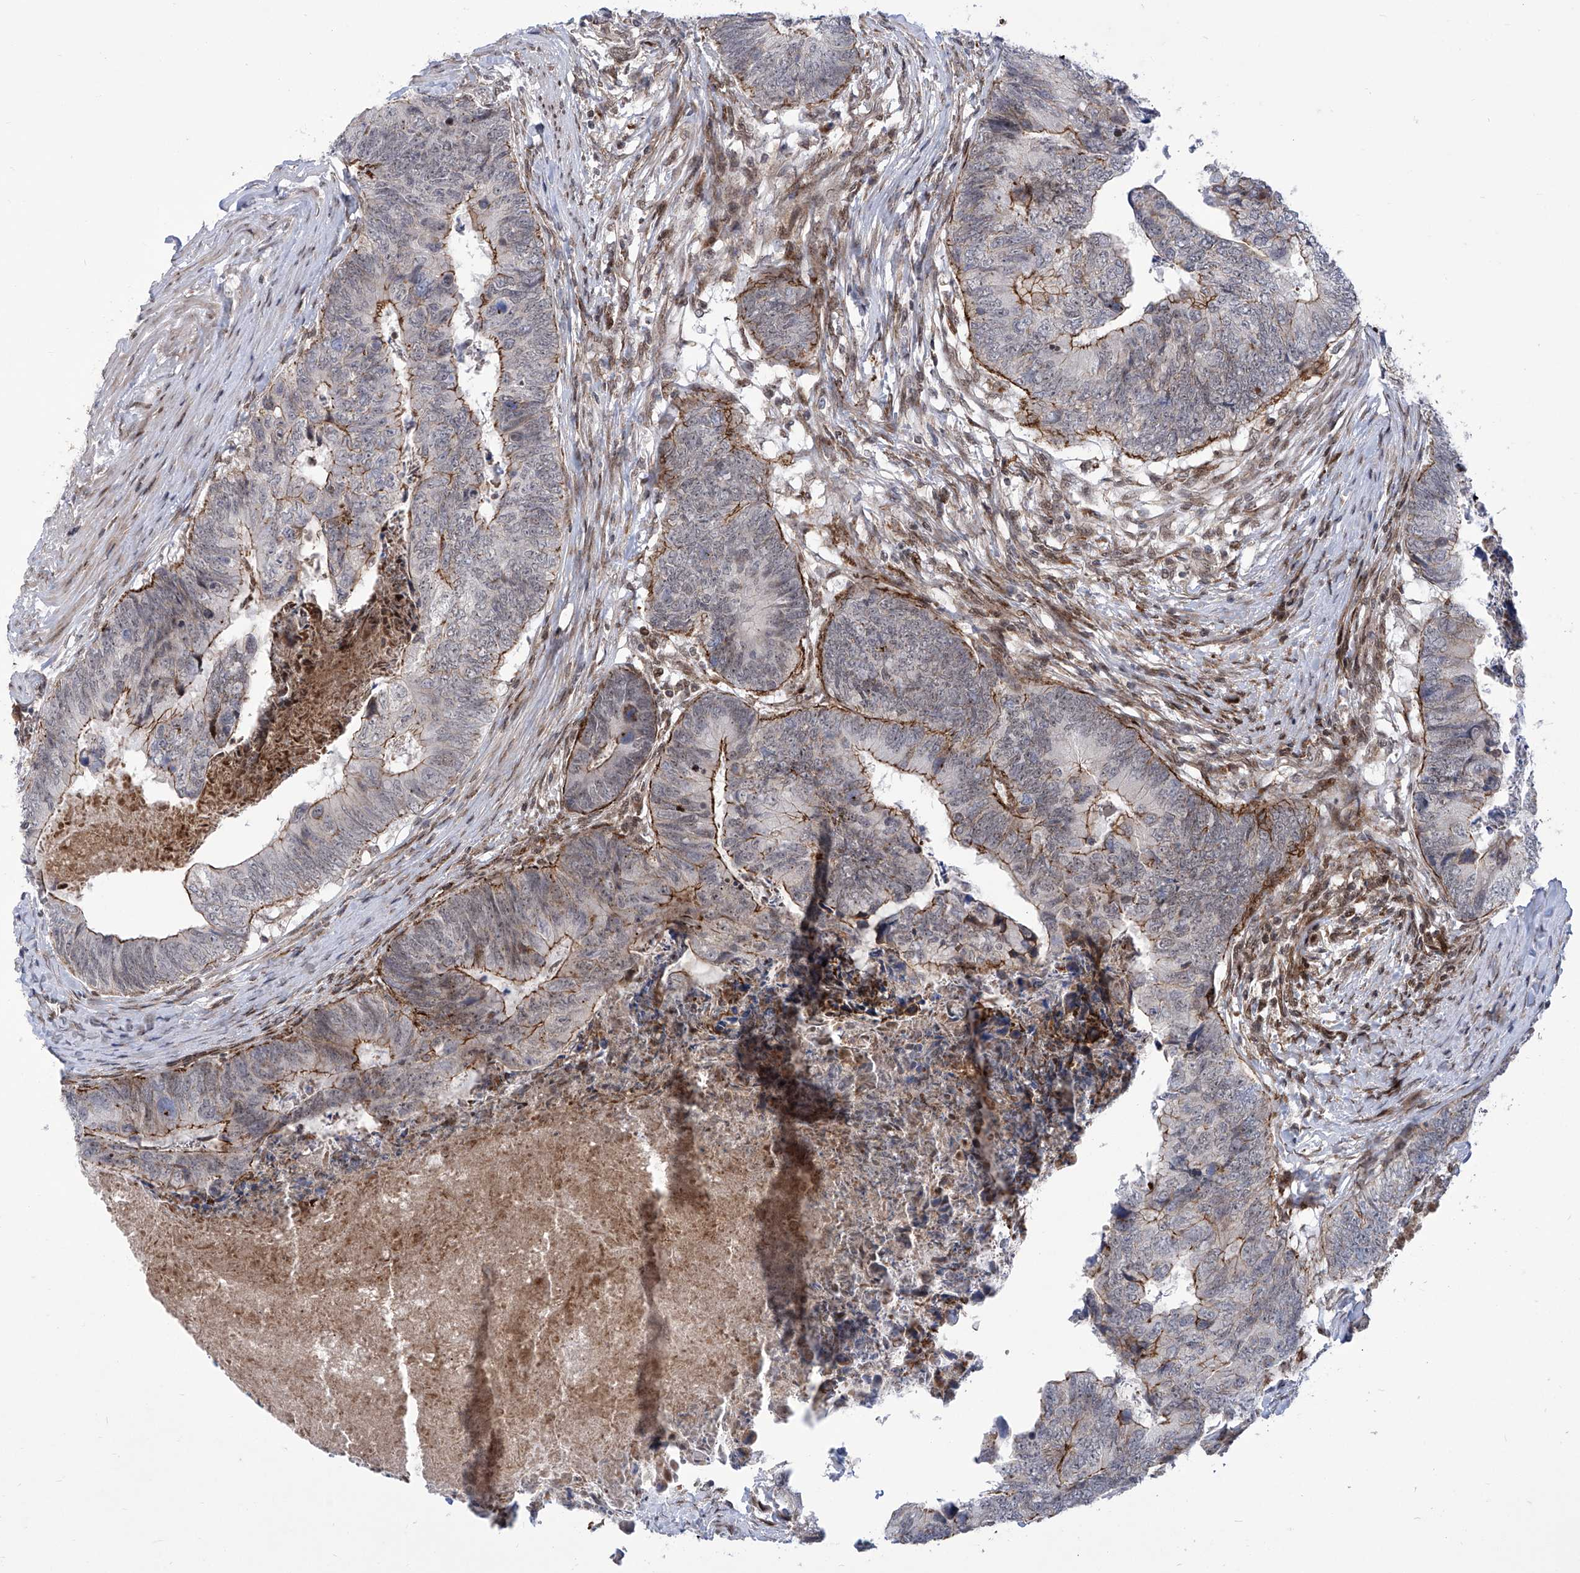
{"staining": {"intensity": "moderate", "quantity": "25%-75%", "location": "cytoplasmic/membranous"}, "tissue": "colorectal cancer", "cell_type": "Tumor cells", "image_type": "cancer", "snomed": [{"axis": "morphology", "description": "Adenocarcinoma, NOS"}, {"axis": "topography", "description": "Colon"}], "caption": "This is a histology image of IHC staining of adenocarcinoma (colorectal), which shows moderate expression in the cytoplasmic/membranous of tumor cells.", "gene": "CEP290", "patient": {"sex": "female", "age": 67}}